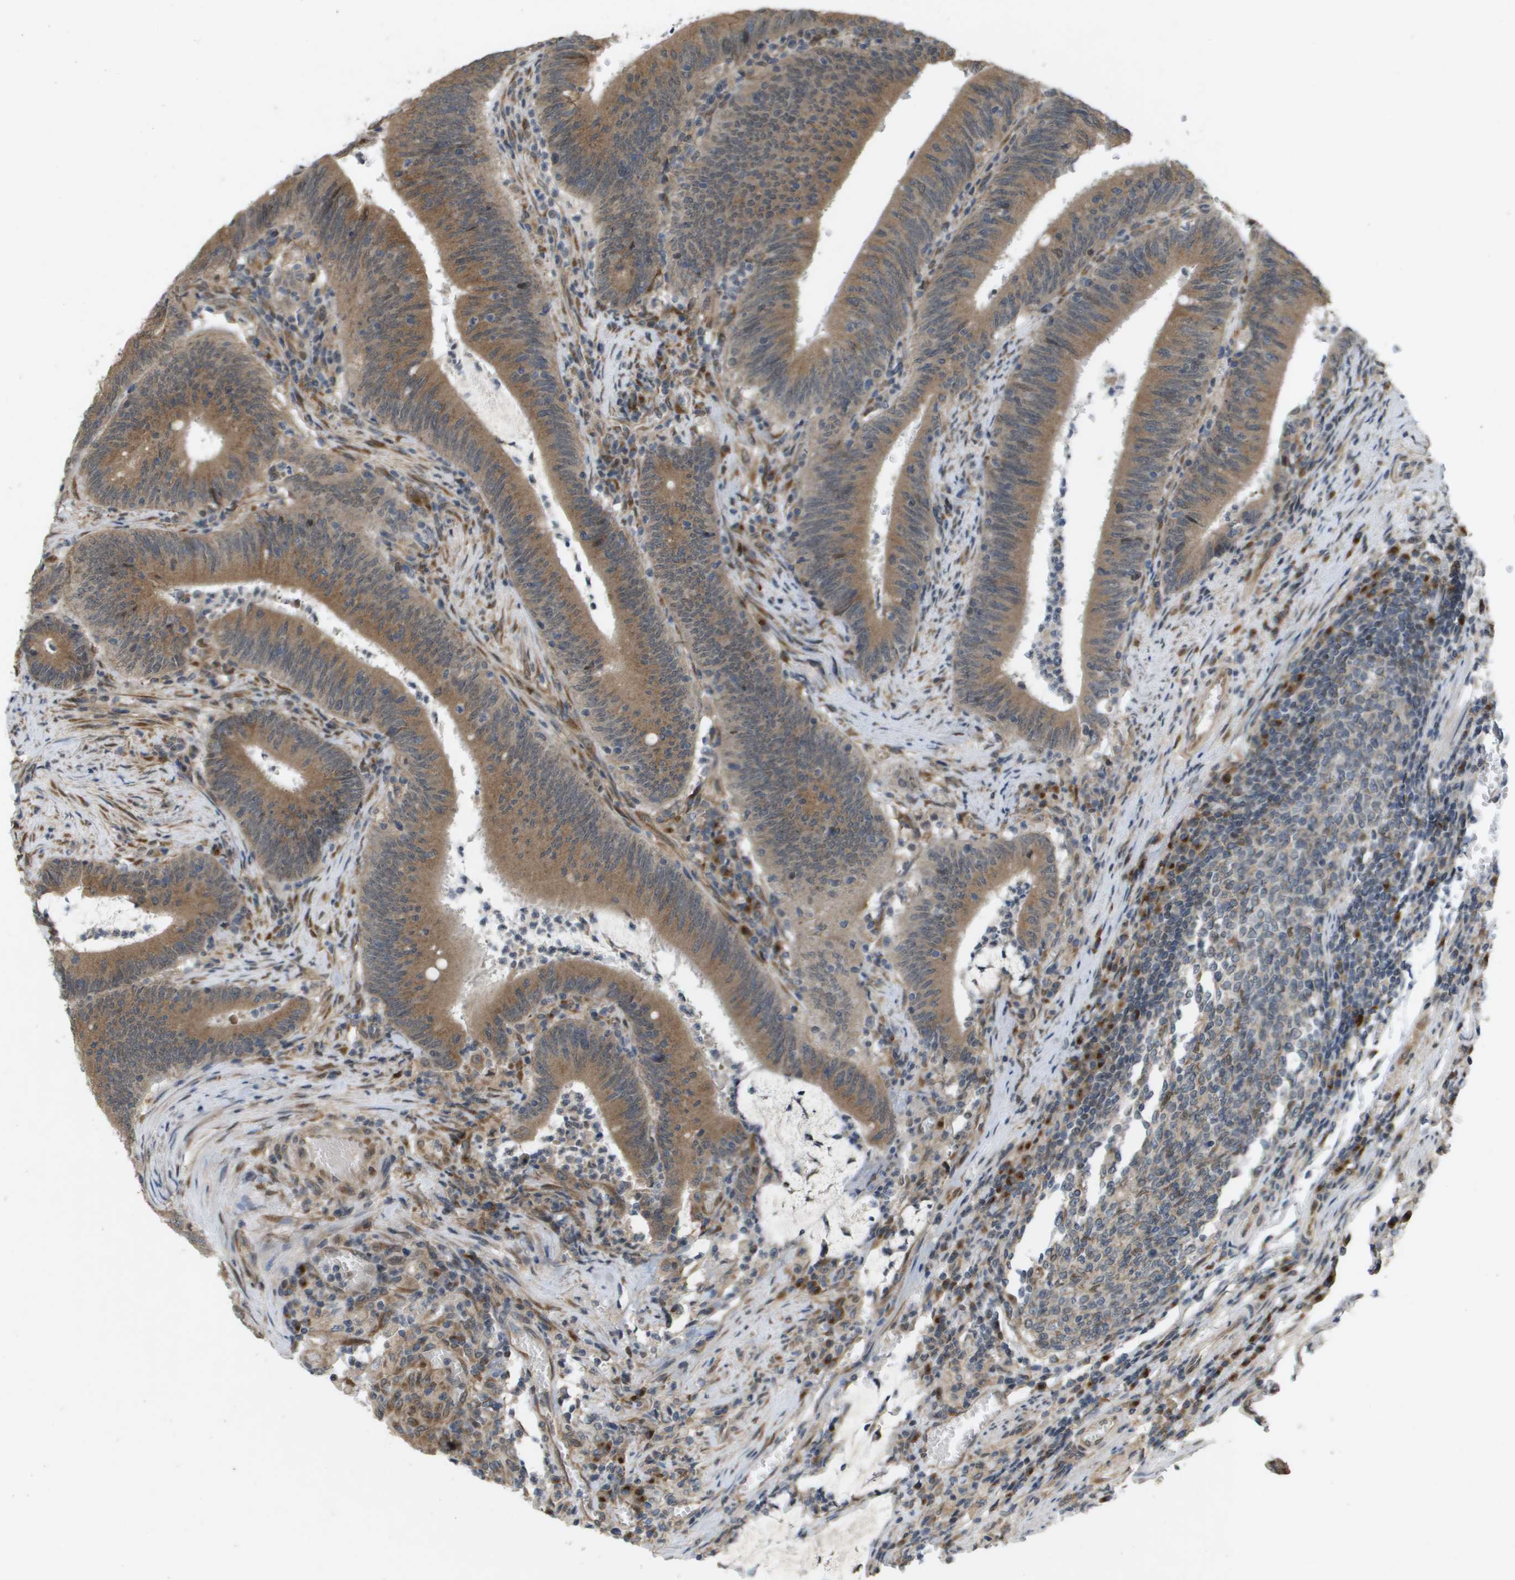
{"staining": {"intensity": "moderate", "quantity": ">75%", "location": "cytoplasmic/membranous"}, "tissue": "colorectal cancer", "cell_type": "Tumor cells", "image_type": "cancer", "snomed": [{"axis": "morphology", "description": "Normal tissue, NOS"}, {"axis": "morphology", "description": "Adenocarcinoma, NOS"}, {"axis": "topography", "description": "Rectum"}], "caption": "This histopathology image displays immunohistochemistry staining of human colorectal adenocarcinoma, with medium moderate cytoplasmic/membranous positivity in about >75% of tumor cells.", "gene": "IFNLR1", "patient": {"sex": "female", "age": 66}}